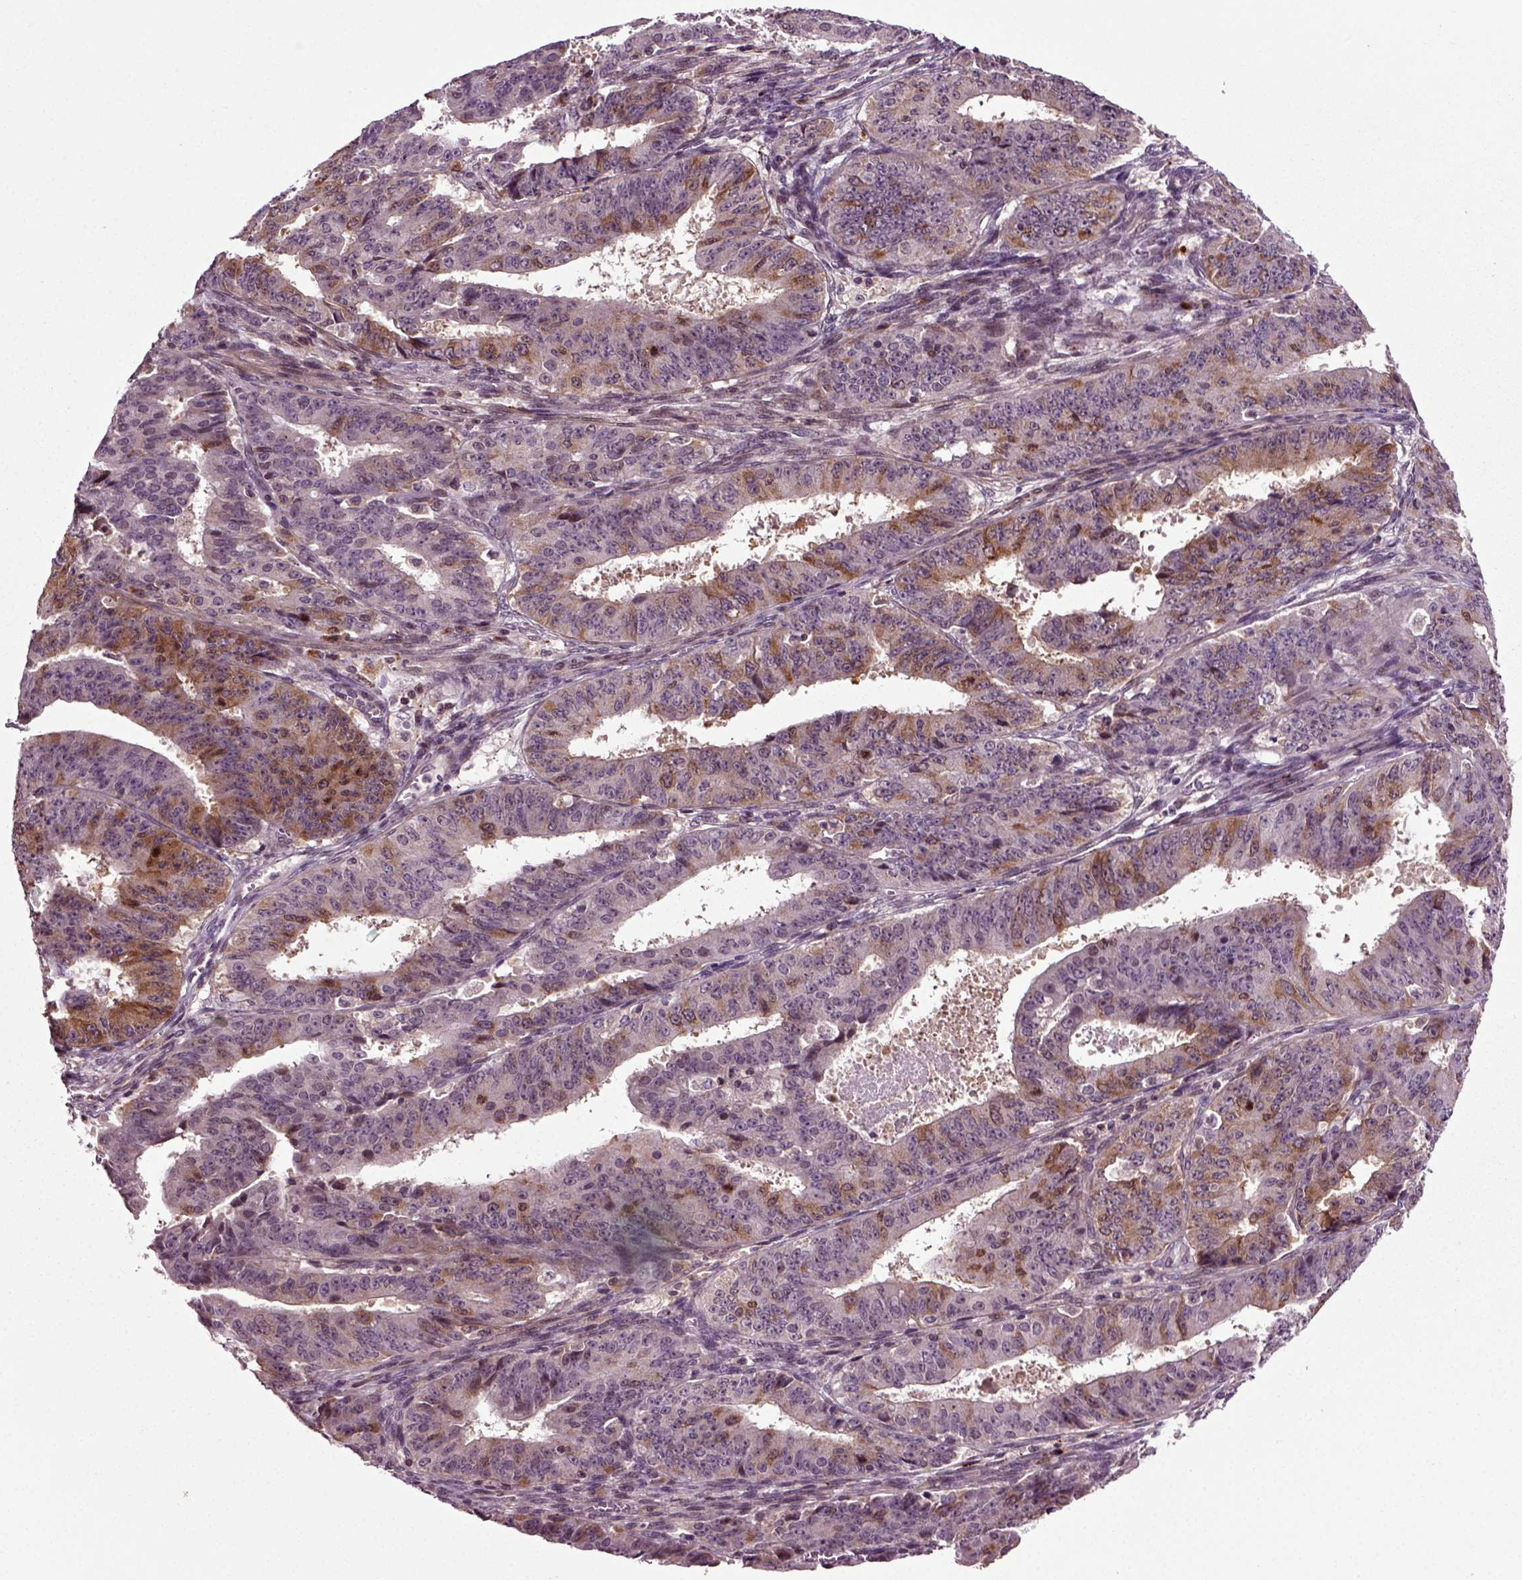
{"staining": {"intensity": "strong", "quantity": "<25%", "location": "cytoplasmic/membranous"}, "tissue": "ovarian cancer", "cell_type": "Tumor cells", "image_type": "cancer", "snomed": [{"axis": "morphology", "description": "Carcinoma, endometroid"}, {"axis": "topography", "description": "Ovary"}], "caption": "There is medium levels of strong cytoplasmic/membranous positivity in tumor cells of ovarian cancer (endometroid carcinoma), as demonstrated by immunohistochemical staining (brown color).", "gene": "KNSTRN", "patient": {"sex": "female", "age": 42}}